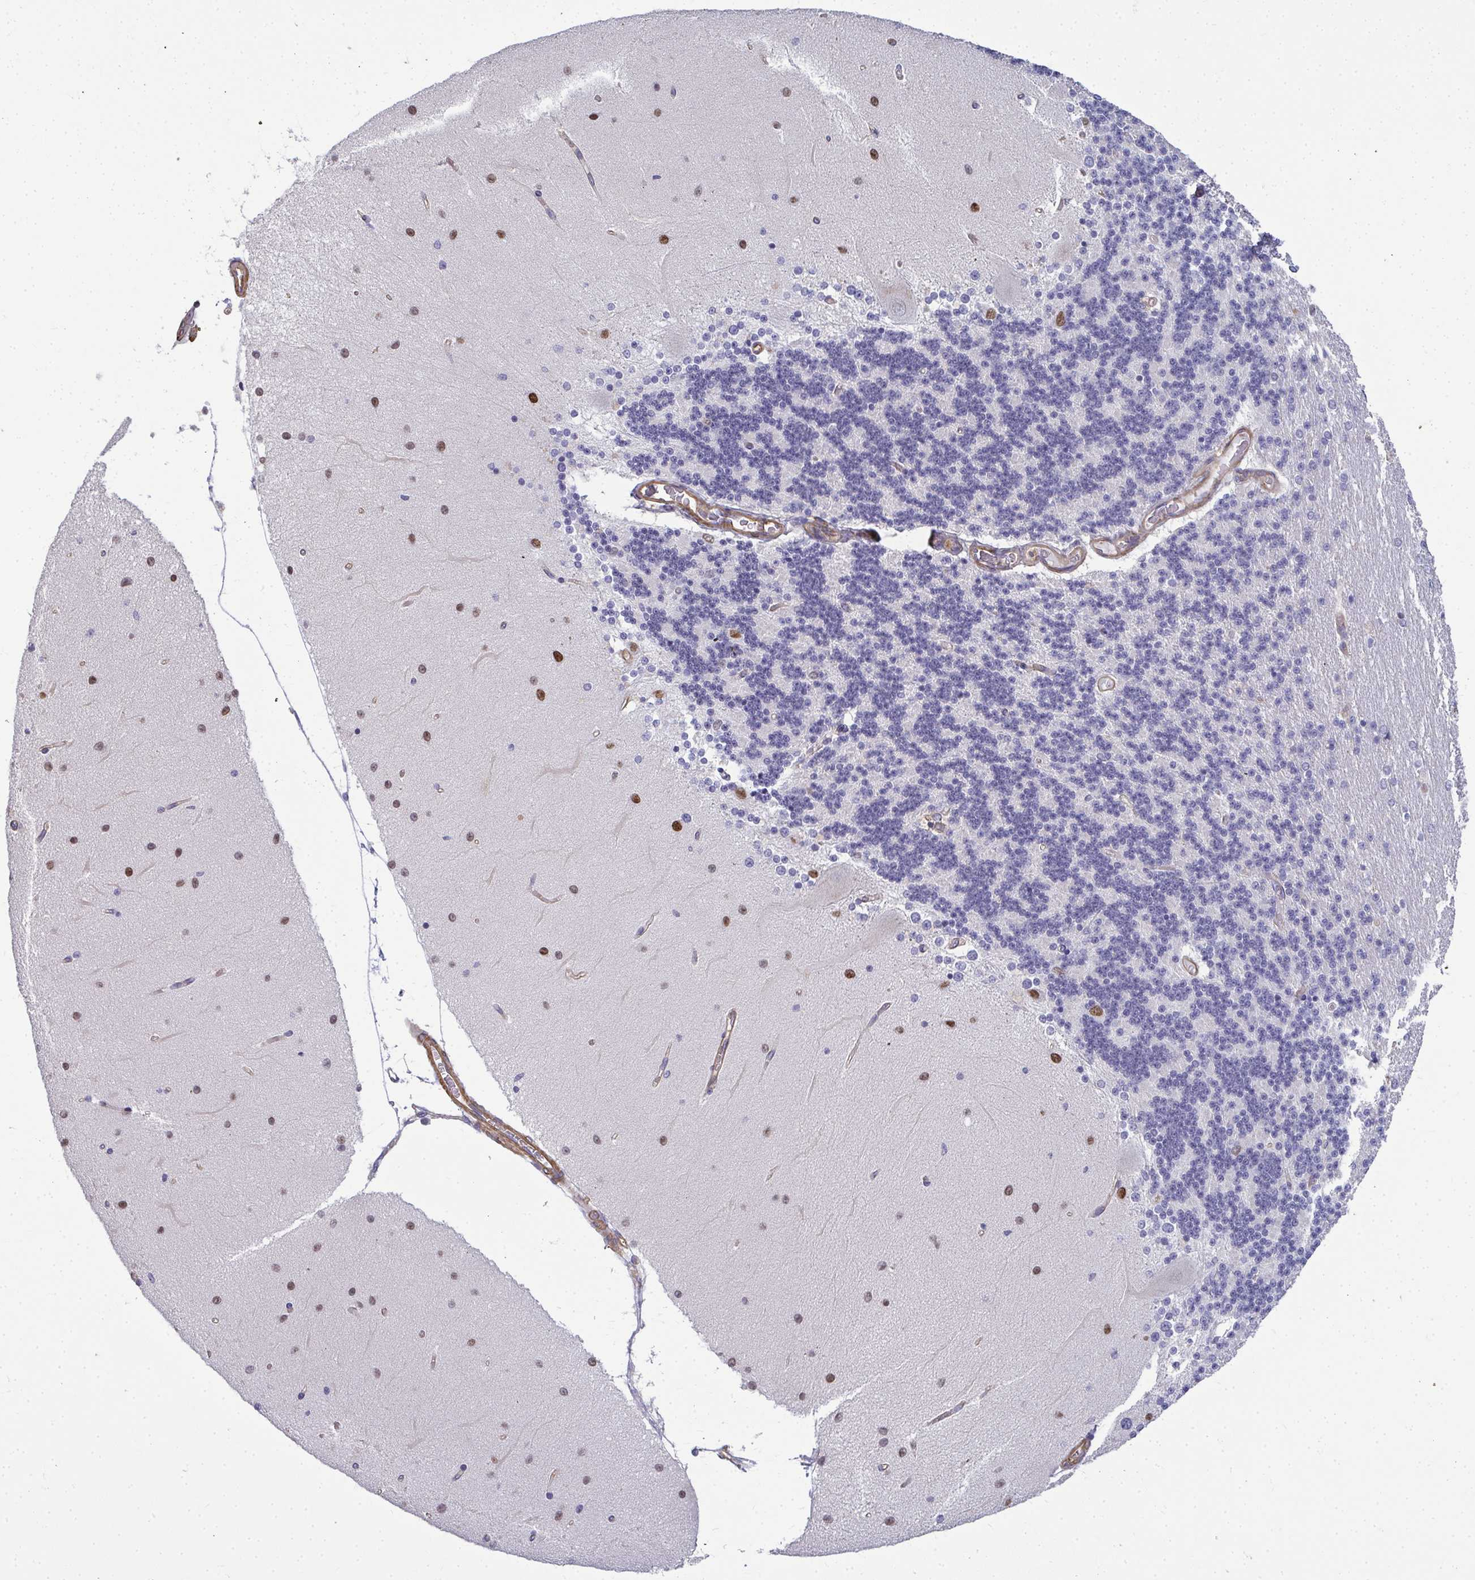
{"staining": {"intensity": "negative", "quantity": "none", "location": "none"}, "tissue": "cerebellum", "cell_type": "Cells in granular layer", "image_type": "normal", "snomed": [{"axis": "morphology", "description": "Normal tissue, NOS"}, {"axis": "topography", "description": "Cerebellum"}], "caption": "Micrograph shows no protein staining in cells in granular layer of unremarkable cerebellum.", "gene": "MYL1", "patient": {"sex": "female", "age": 54}}